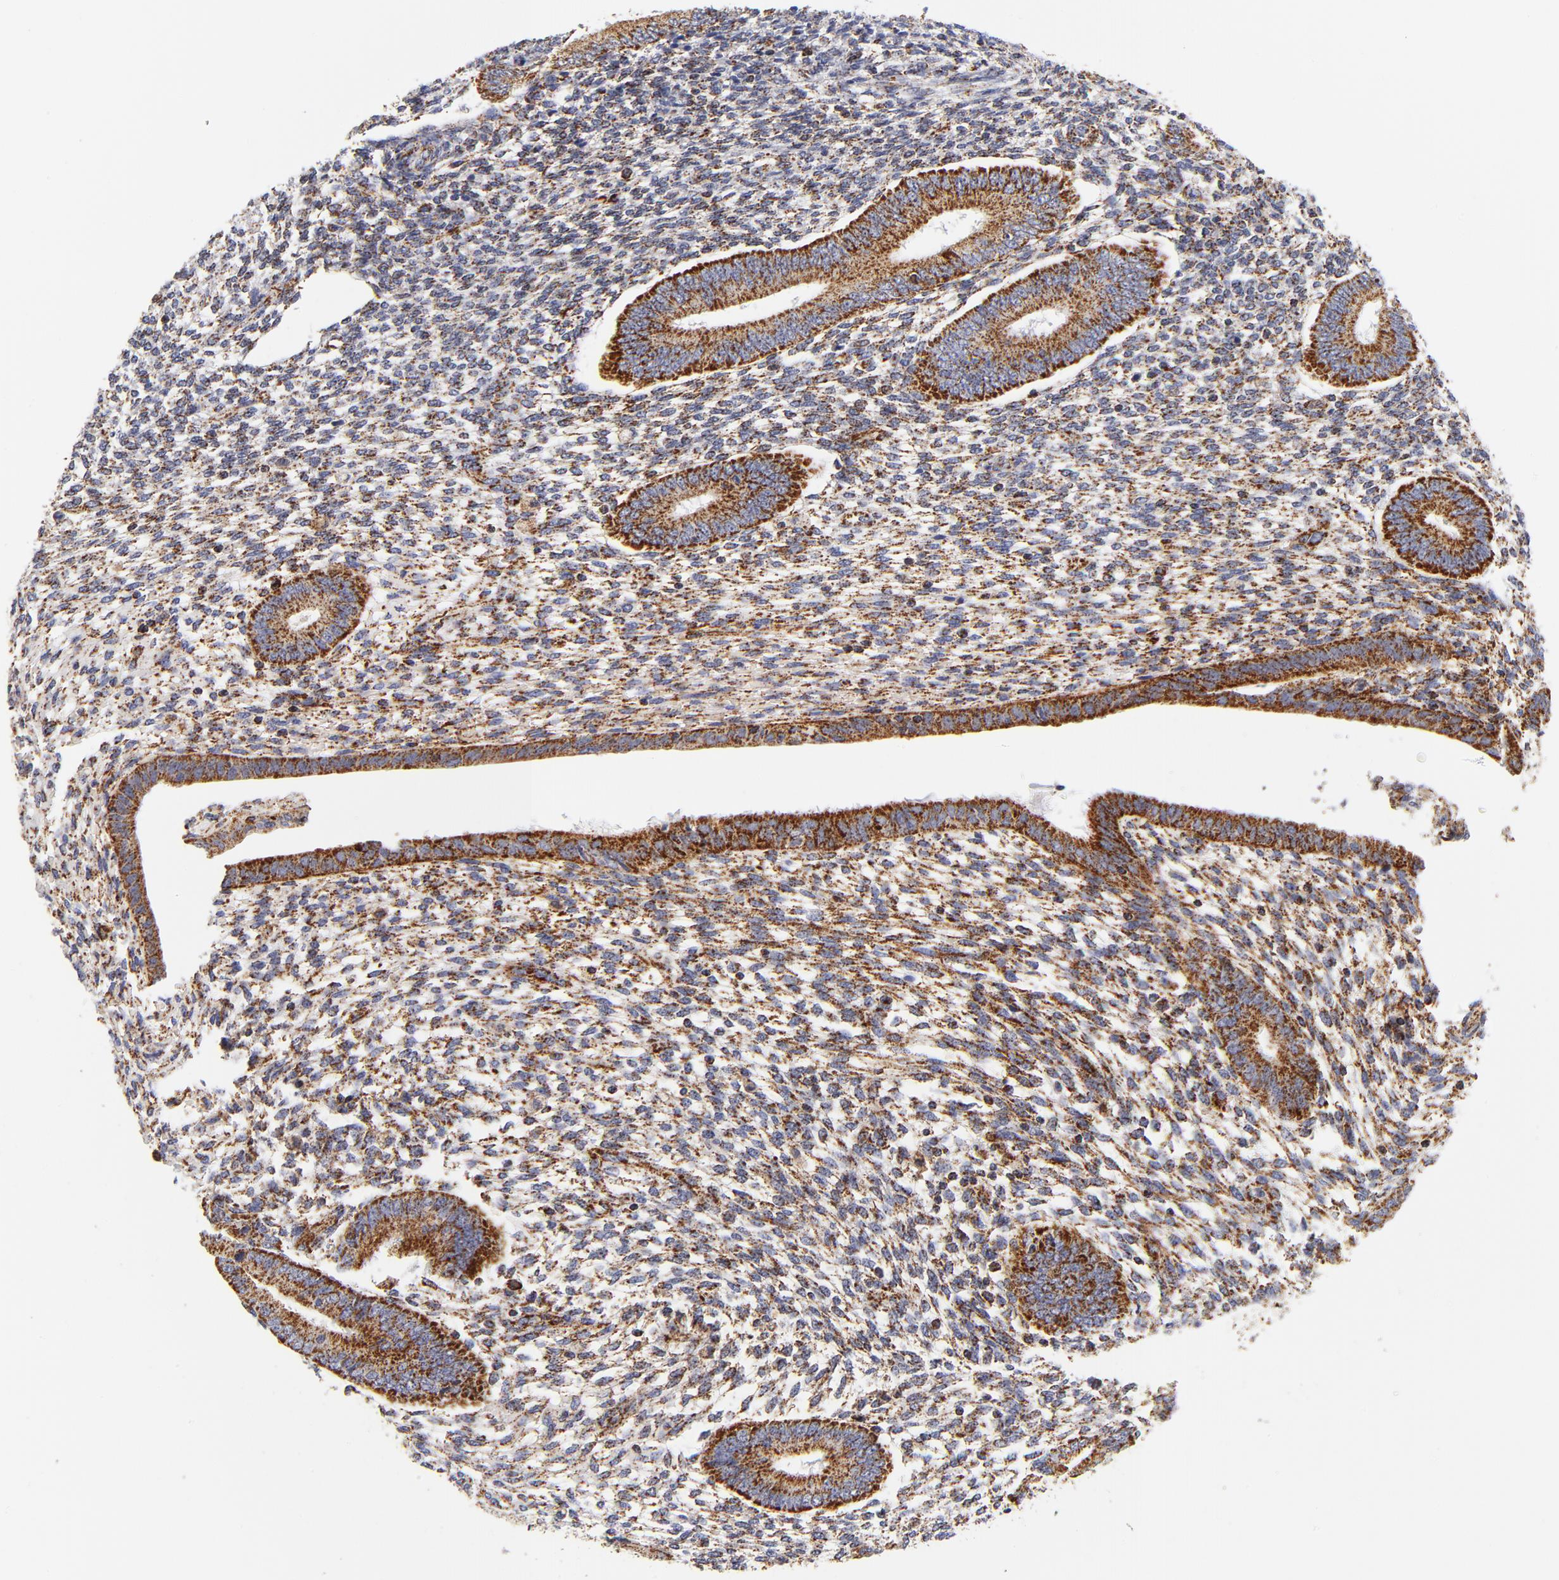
{"staining": {"intensity": "moderate", "quantity": ">75%", "location": "cytoplasmic/membranous"}, "tissue": "endometrium", "cell_type": "Cells in endometrial stroma", "image_type": "normal", "snomed": [{"axis": "morphology", "description": "Normal tissue, NOS"}, {"axis": "topography", "description": "Endometrium"}], "caption": "Immunohistochemical staining of benign human endometrium displays moderate cytoplasmic/membranous protein expression in about >75% of cells in endometrial stroma.", "gene": "ECHS1", "patient": {"sex": "female", "age": 42}}